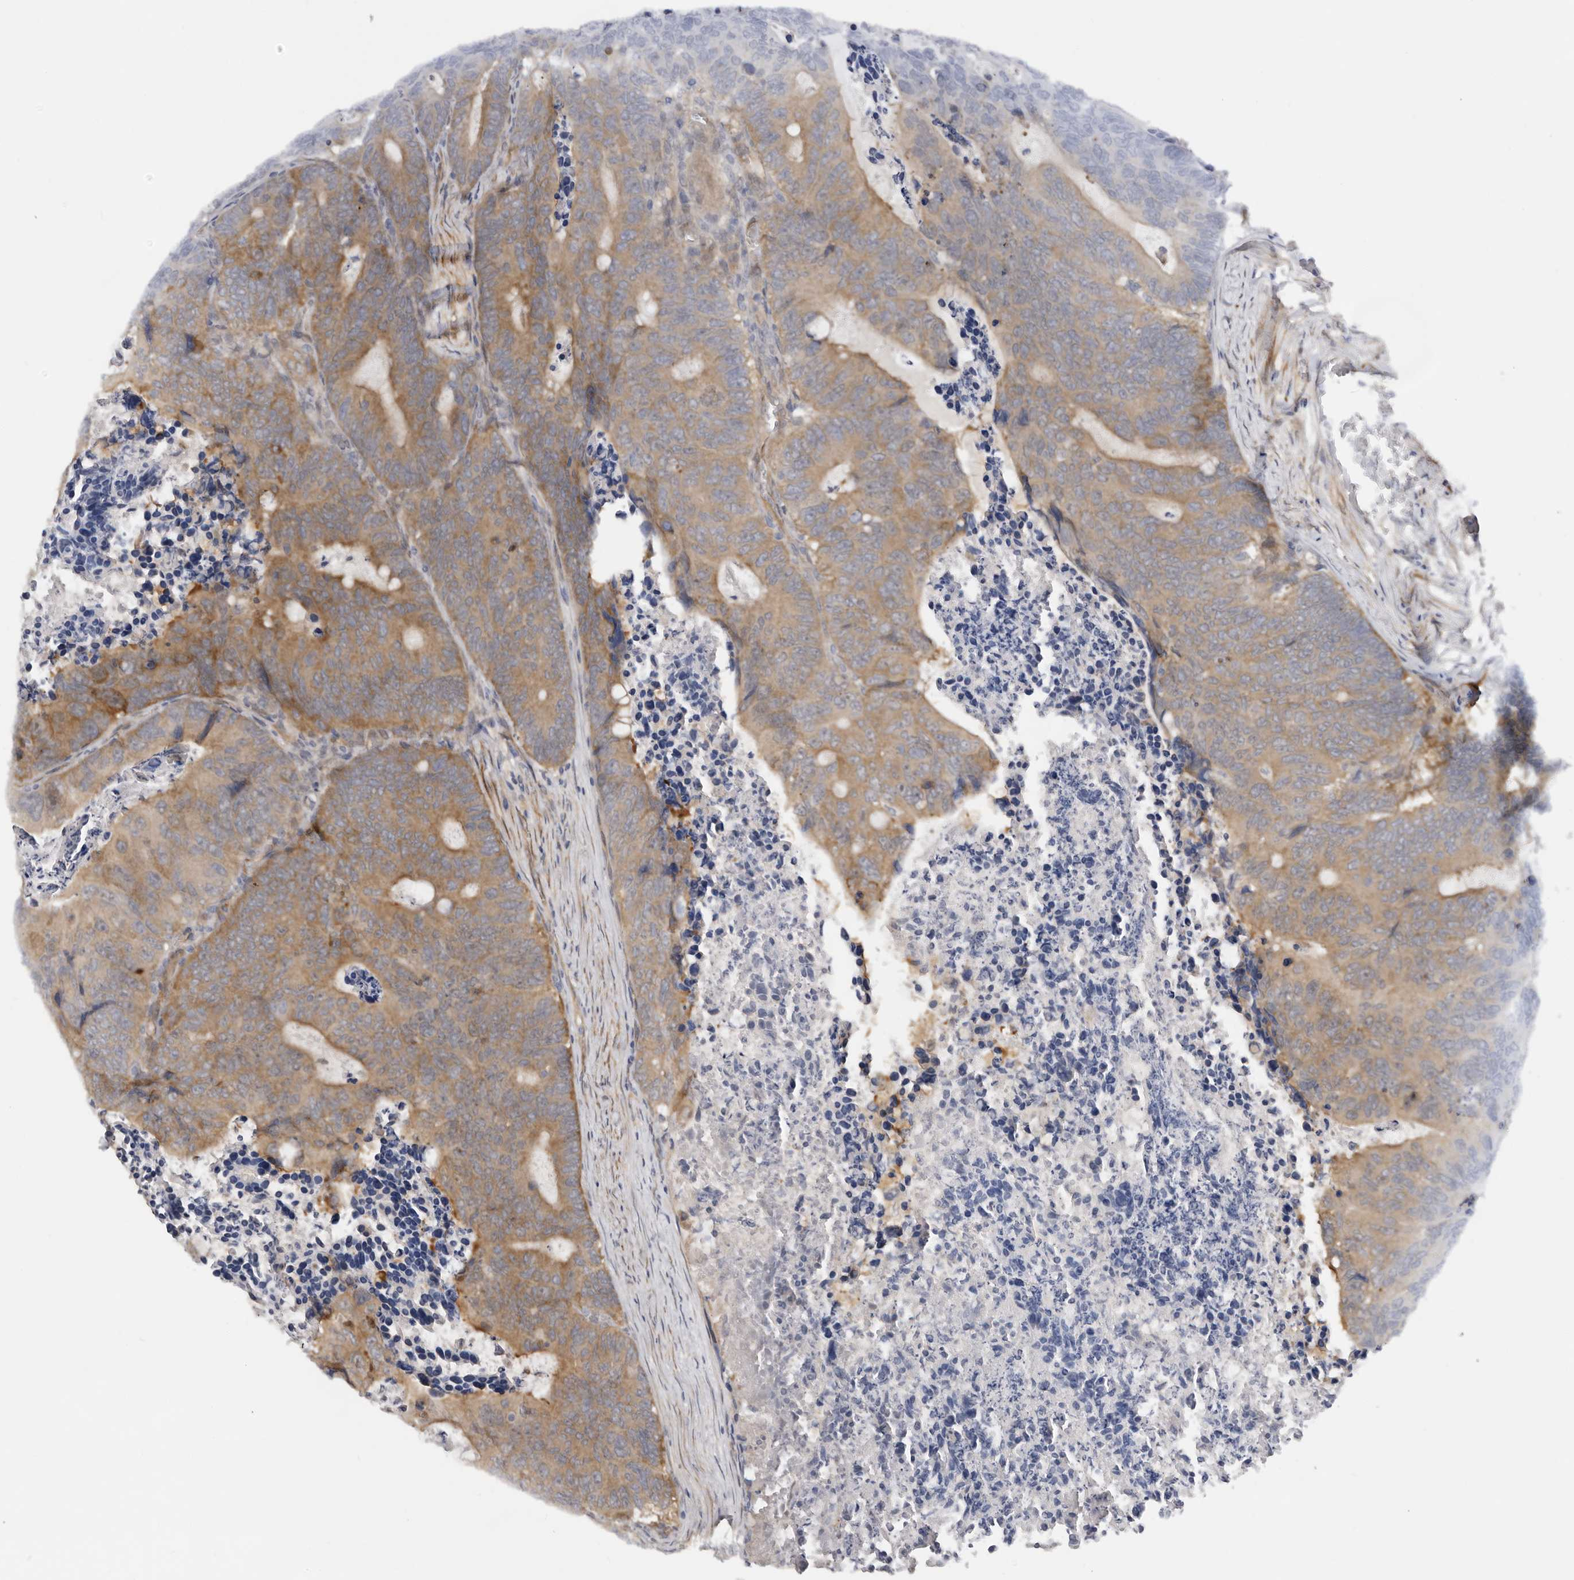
{"staining": {"intensity": "moderate", "quantity": ">75%", "location": "cytoplasmic/membranous"}, "tissue": "colorectal cancer", "cell_type": "Tumor cells", "image_type": "cancer", "snomed": [{"axis": "morphology", "description": "Adenocarcinoma, NOS"}, {"axis": "topography", "description": "Colon"}], "caption": "Protein staining displays moderate cytoplasmic/membranous staining in about >75% of tumor cells in colorectal cancer (adenocarcinoma). The staining is performed using DAB brown chromogen to label protein expression. The nuclei are counter-stained blue using hematoxylin.", "gene": "SBDS", "patient": {"sex": "male", "age": 87}}